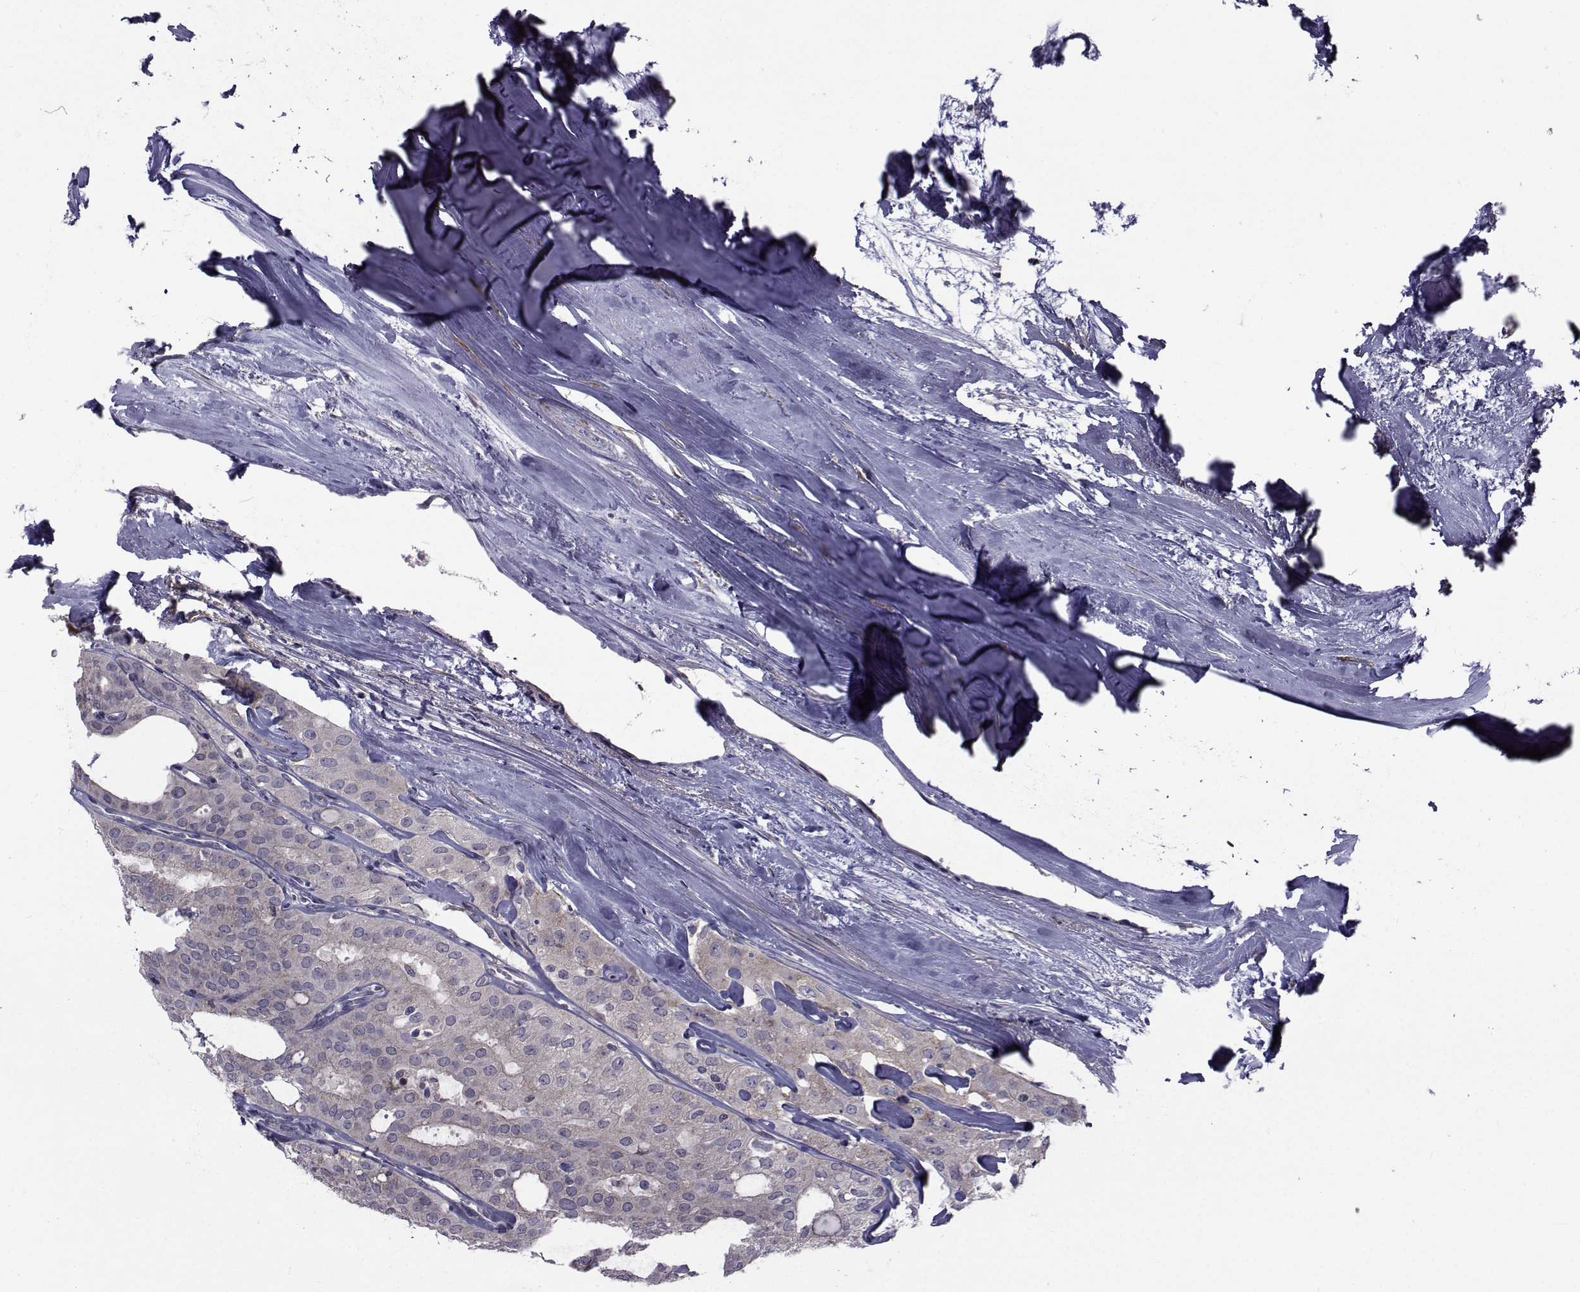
{"staining": {"intensity": "negative", "quantity": "none", "location": "none"}, "tissue": "thyroid cancer", "cell_type": "Tumor cells", "image_type": "cancer", "snomed": [{"axis": "morphology", "description": "Follicular adenoma carcinoma, NOS"}, {"axis": "topography", "description": "Thyroid gland"}], "caption": "High magnification brightfield microscopy of thyroid cancer (follicular adenoma carcinoma) stained with DAB (3,3'-diaminobenzidine) (brown) and counterstained with hematoxylin (blue): tumor cells show no significant expression. (Immunohistochemistry (ihc), brightfield microscopy, high magnification).", "gene": "CFAP74", "patient": {"sex": "male", "age": 75}}